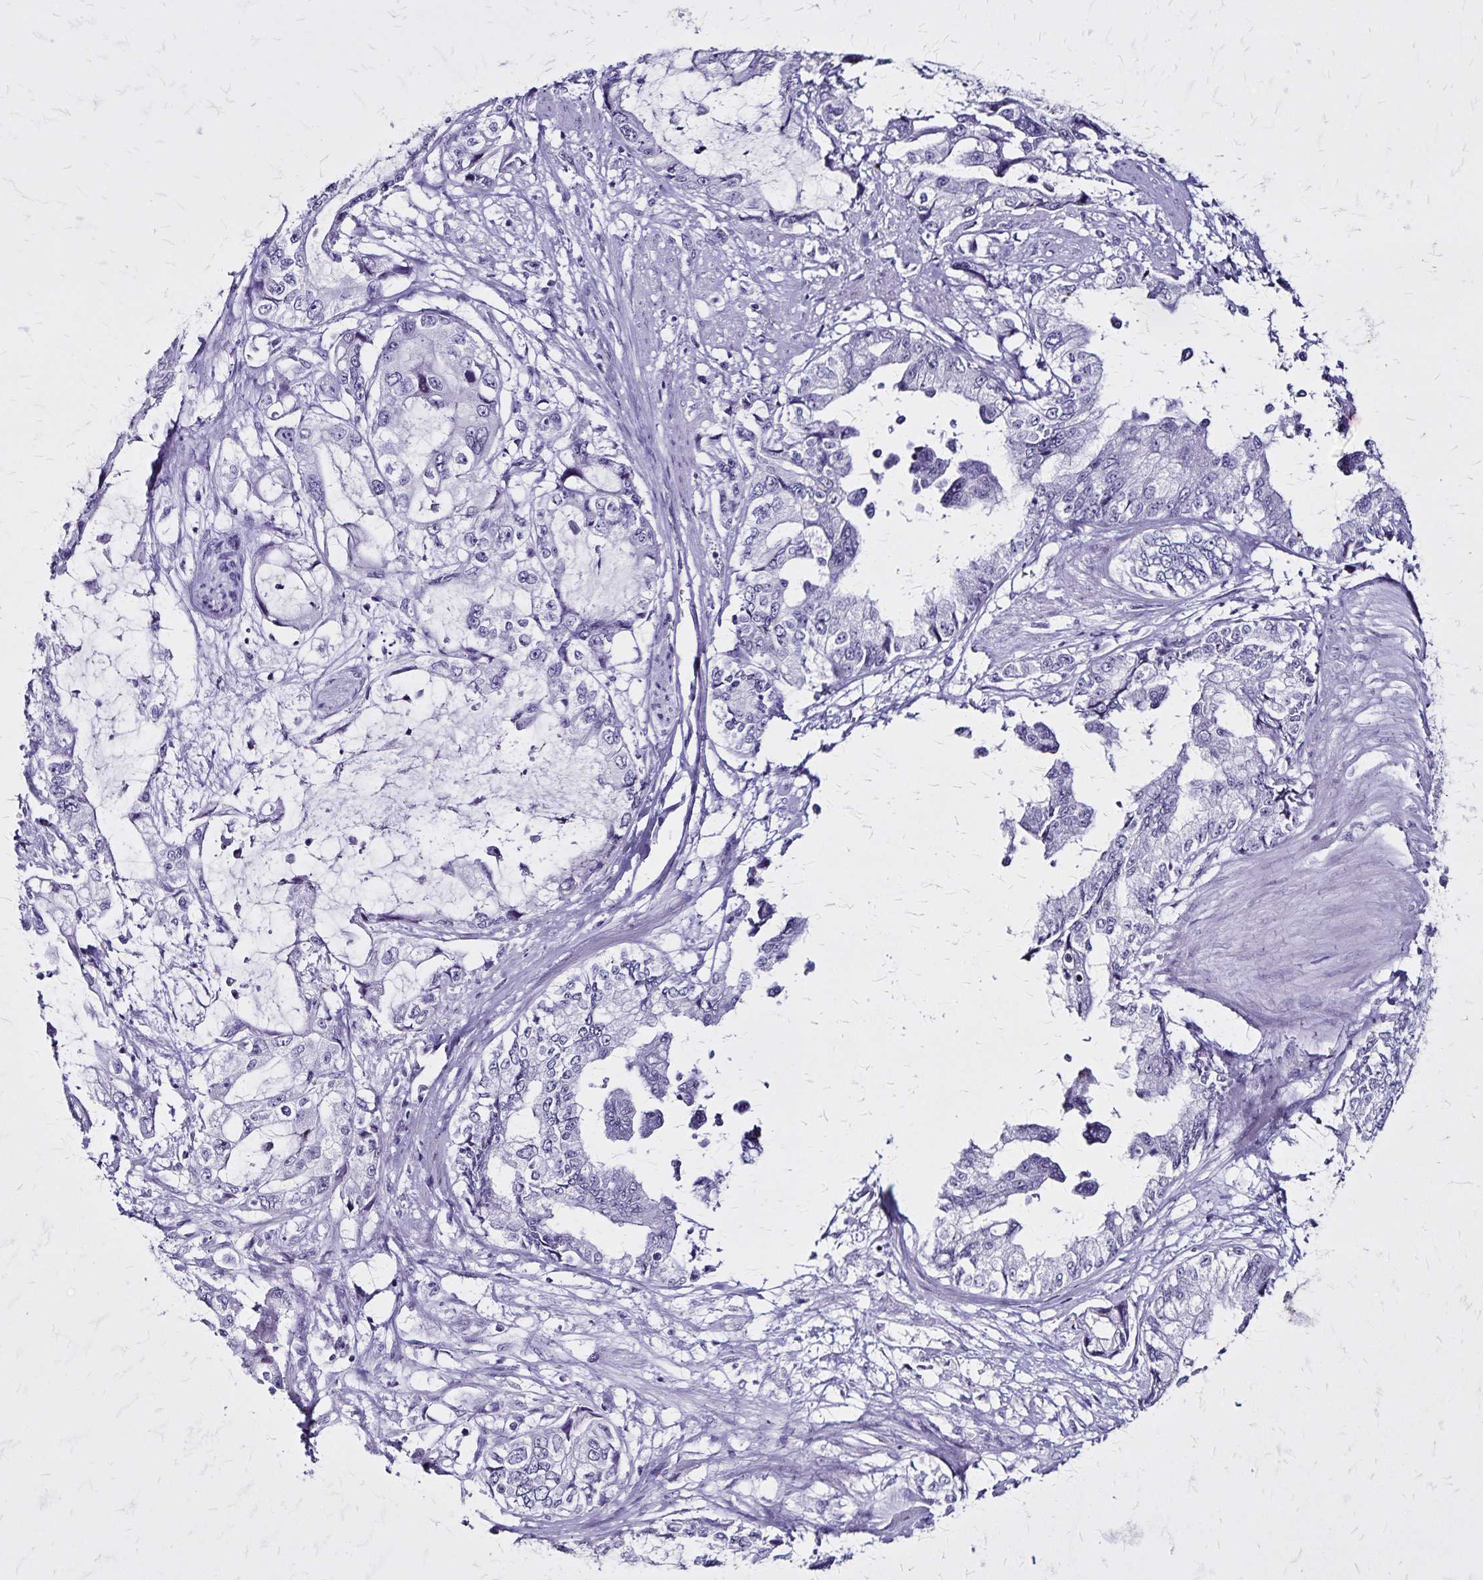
{"staining": {"intensity": "negative", "quantity": "none", "location": "none"}, "tissue": "stomach cancer", "cell_type": "Tumor cells", "image_type": "cancer", "snomed": [{"axis": "morphology", "description": "Adenocarcinoma, NOS"}, {"axis": "topography", "description": "Pancreas"}, {"axis": "topography", "description": "Stomach, upper"}, {"axis": "topography", "description": "Stomach"}], "caption": "An IHC photomicrograph of adenocarcinoma (stomach) is shown. There is no staining in tumor cells of adenocarcinoma (stomach).", "gene": "KRT2", "patient": {"sex": "male", "age": 77}}